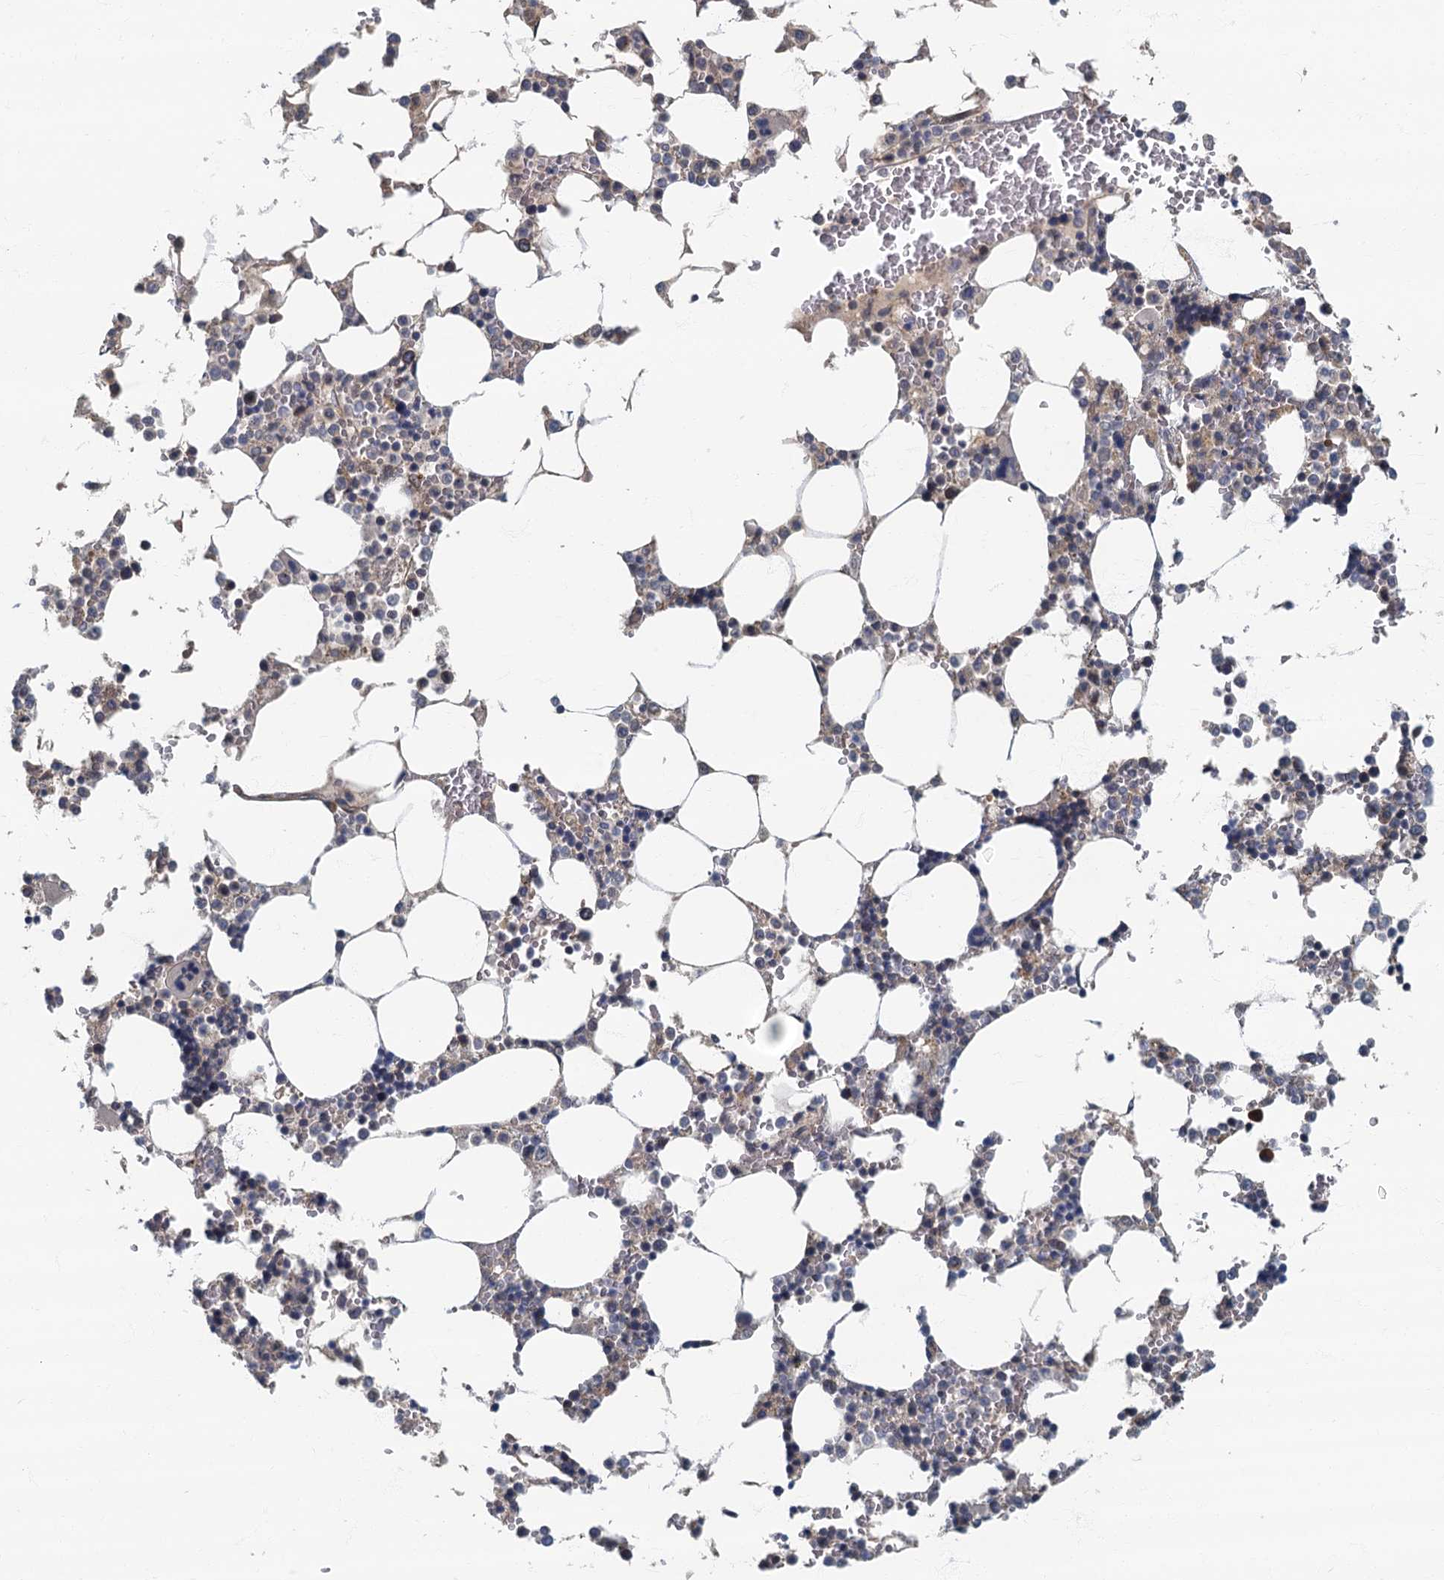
{"staining": {"intensity": "weak", "quantity": "<25%", "location": "cytoplasmic/membranous"}, "tissue": "bone marrow", "cell_type": "Hematopoietic cells", "image_type": "normal", "snomed": [{"axis": "morphology", "description": "Normal tissue, NOS"}, {"axis": "topography", "description": "Bone marrow"}], "caption": "Histopathology image shows no protein positivity in hematopoietic cells of unremarkable bone marrow. (DAB (3,3'-diaminobenzidine) IHC with hematoxylin counter stain).", "gene": "CKAP2L", "patient": {"sex": "male", "age": 64}}